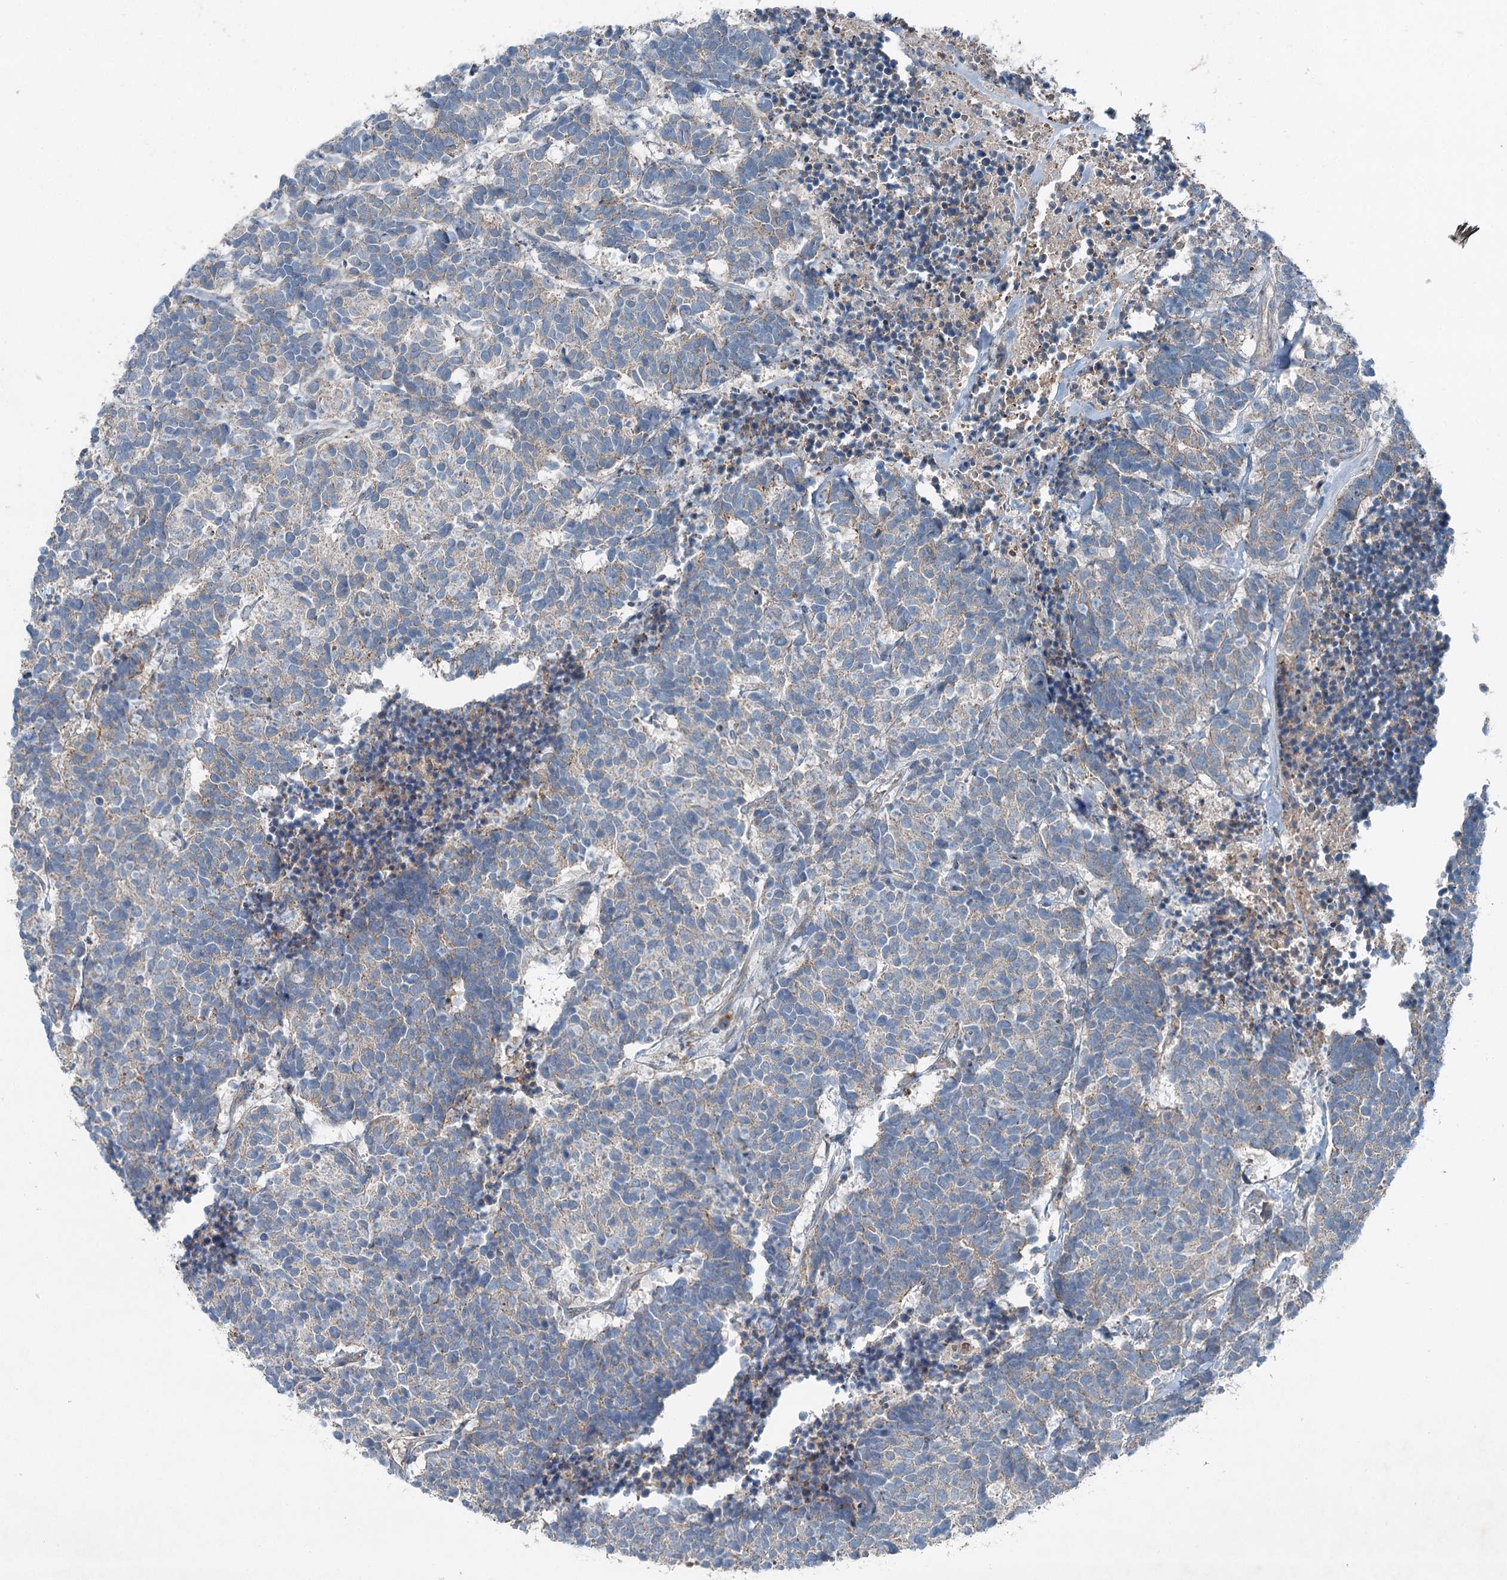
{"staining": {"intensity": "weak", "quantity": "<25%", "location": "cytoplasmic/membranous"}, "tissue": "carcinoid", "cell_type": "Tumor cells", "image_type": "cancer", "snomed": [{"axis": "morphology", "description": "Carcinoma, NOS"}, {"axis": "morphology", "description": "Carcinoid, malignant, NOS"}, {"axis": "topography", "description": "Urinary bladder"}], "caption": "This is an immunohistochemistry (IHC) micrograph of human carcinoid (malignant). There is no expression in tumor cells.", "gene": "CHCHD5", "patient": {"sex": "male", "age": 57}}